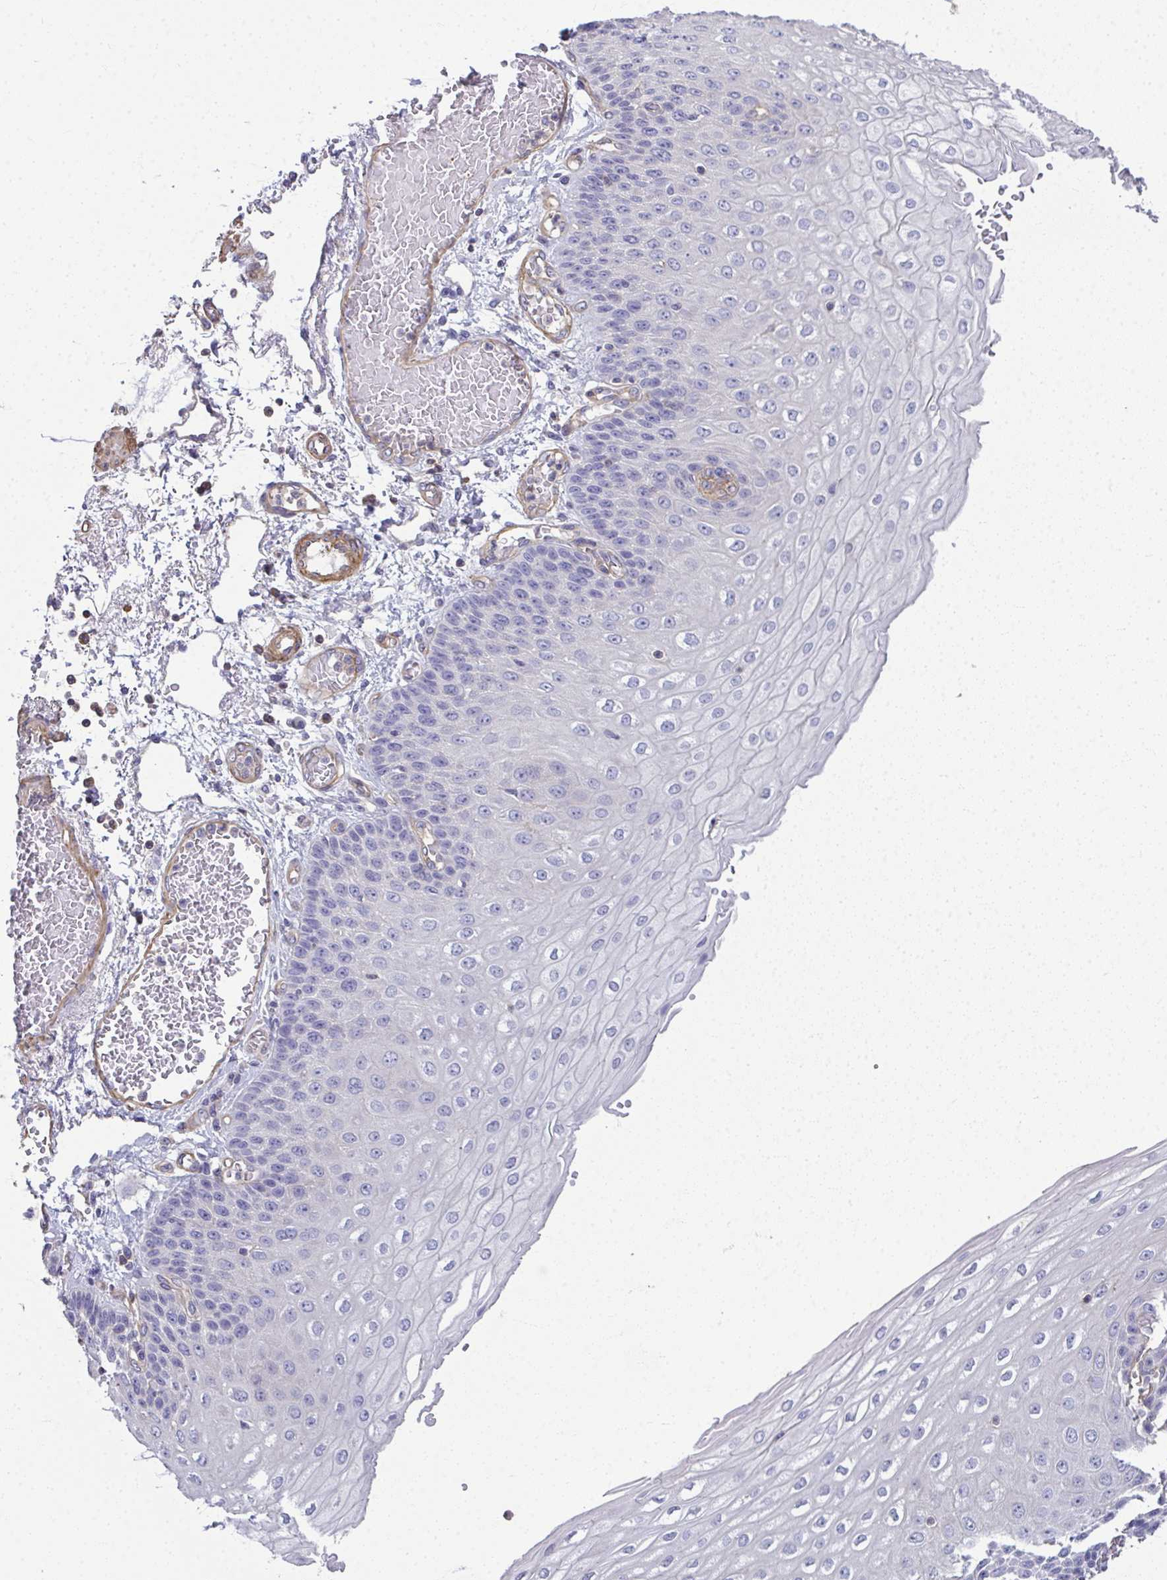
{"staining": {"intensity": "negative", "quantity": "none", "location": "none"}, "tissue": "esophagus", "cell_type": "Squamous epithelial cells", "image_type": "normal", "snomed": [{"axis": "morphology", "description": "Normal tissue, NOS"}, {"axis": "morphology", "description": "Adenocarcinoma, NOS"}, {"axis": "topography", "description": "Esophagus"}], "caption": "IHC of unremarkable human esophagus demonstrates no expression in squamous epithelial cells. The staining is performed using DAB brown chromogen with nuclei counter-stained in using hematoxylin.", "gene": "MYL1", "patient": {"sex": "male", "age": 81}}